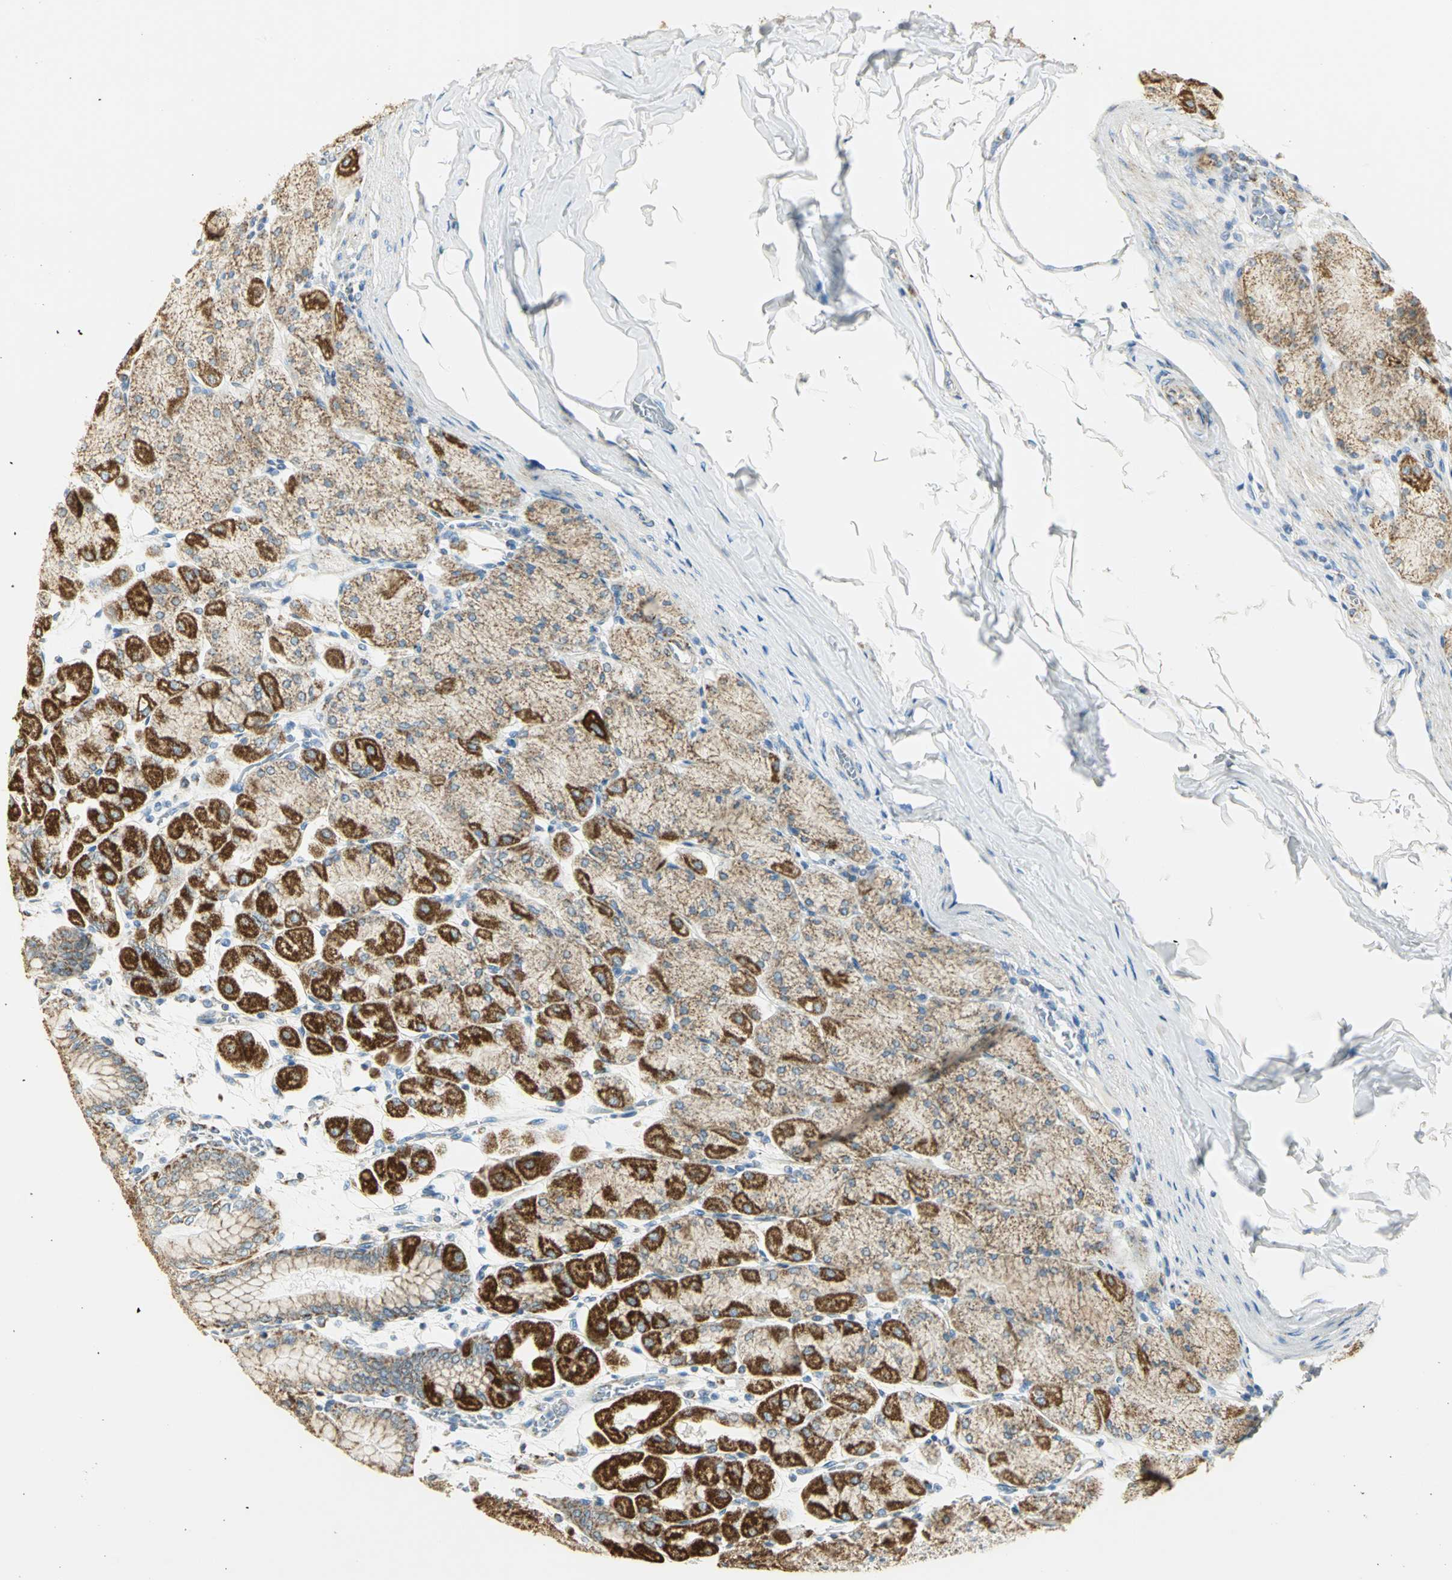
{"staining": {"intensity": "moderate", "quantity": "25%-75%", "location": "cytoplasmic/membranous"}, "tissue": "stomach", "cell_type": "Glandular cells", "image_type": "normal", "snomed": [{"axis": "morphology", "description": "Normal tissue, NOS"}, {"axis": "topography", "description": "Stomach, upper"}], "caption": "There is medium levels of moderate cytoplasmic/membranous expression in glandular cells of unremarkable stomach, as demonstrated by immunohistochemical staining (brown color).", "gene": "NTRK1", "patient": {"sex": "female", "age": 56}}